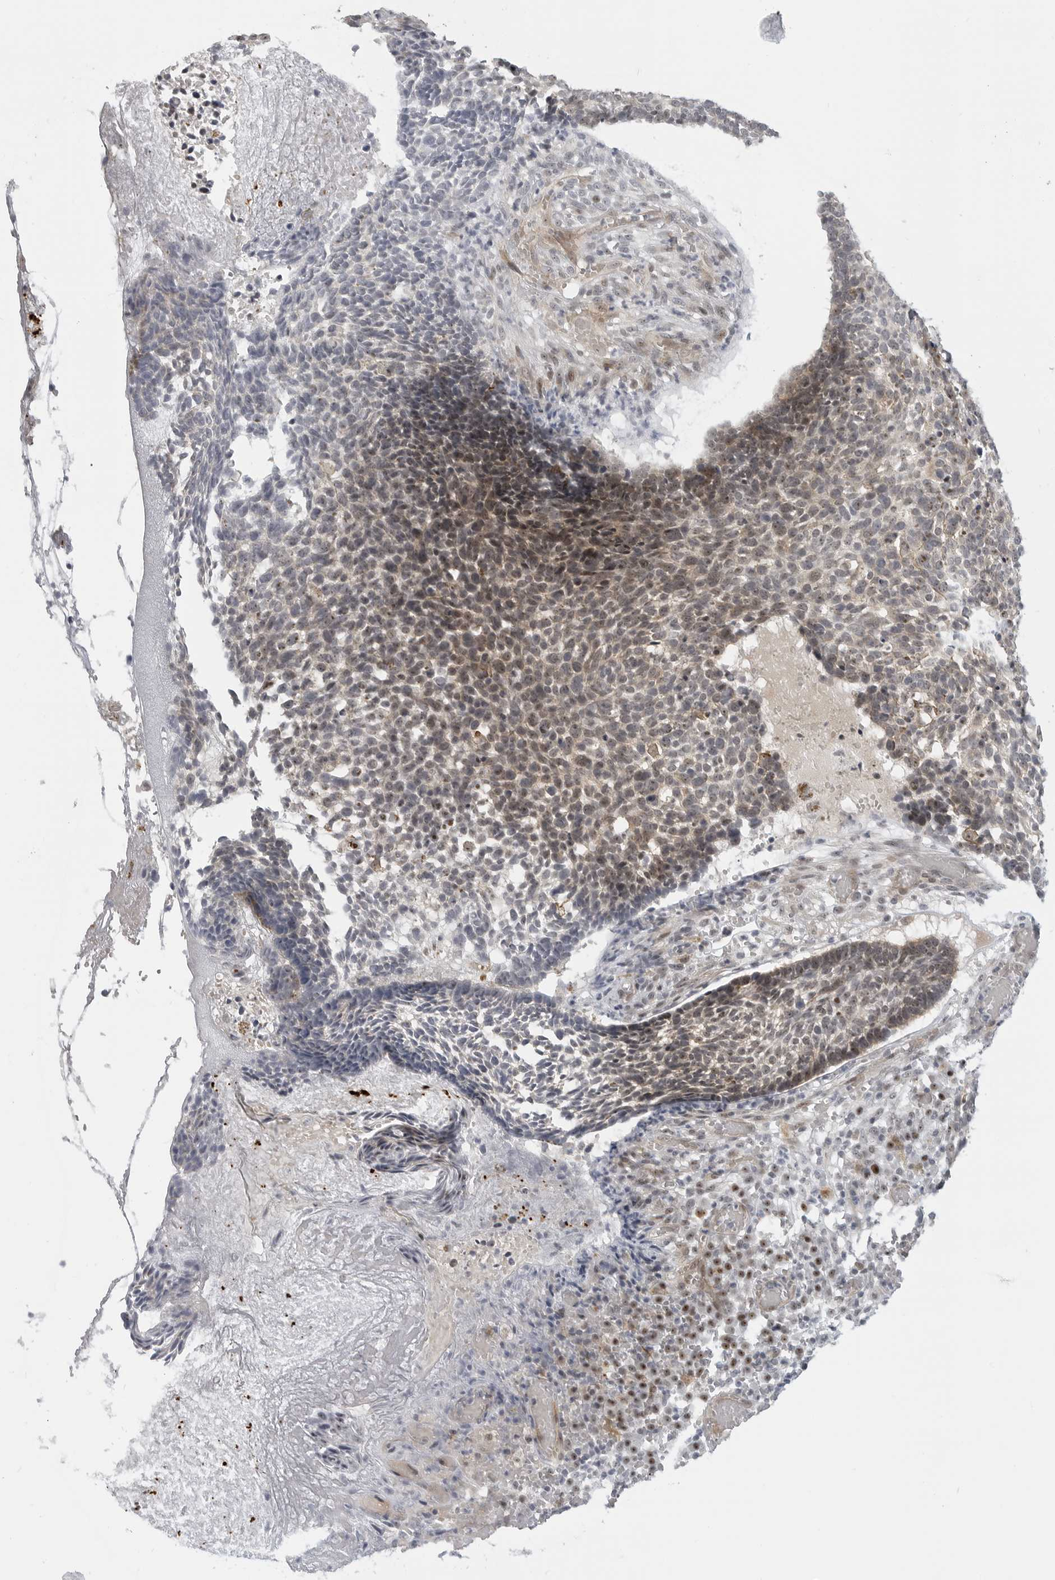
{"staining": {"intensity": "weak", "quantity": "25%-75%", "location": "cytoplasmic/membranous"}, "tissue": "skin cancer", "cell_type": "Tumor cells", "image_type": "cancer", "snomed": [{"axis": "morphology", "description": "Basal cell carcinoma"}, {"axis": "topography", "description": "Skin"}], "caption": "High-magnification brightfield microscopy of basal cell carcinoma (skin) stained with DAB (brown) and counterstained with hematoxylin (blue). tumor cells exhibit weak cytoplasmic/membranous expression is seen in approximately25%-75% of cells.", "gene": "CEP295NL", "patient": {"sex": "male", "age": 85}}